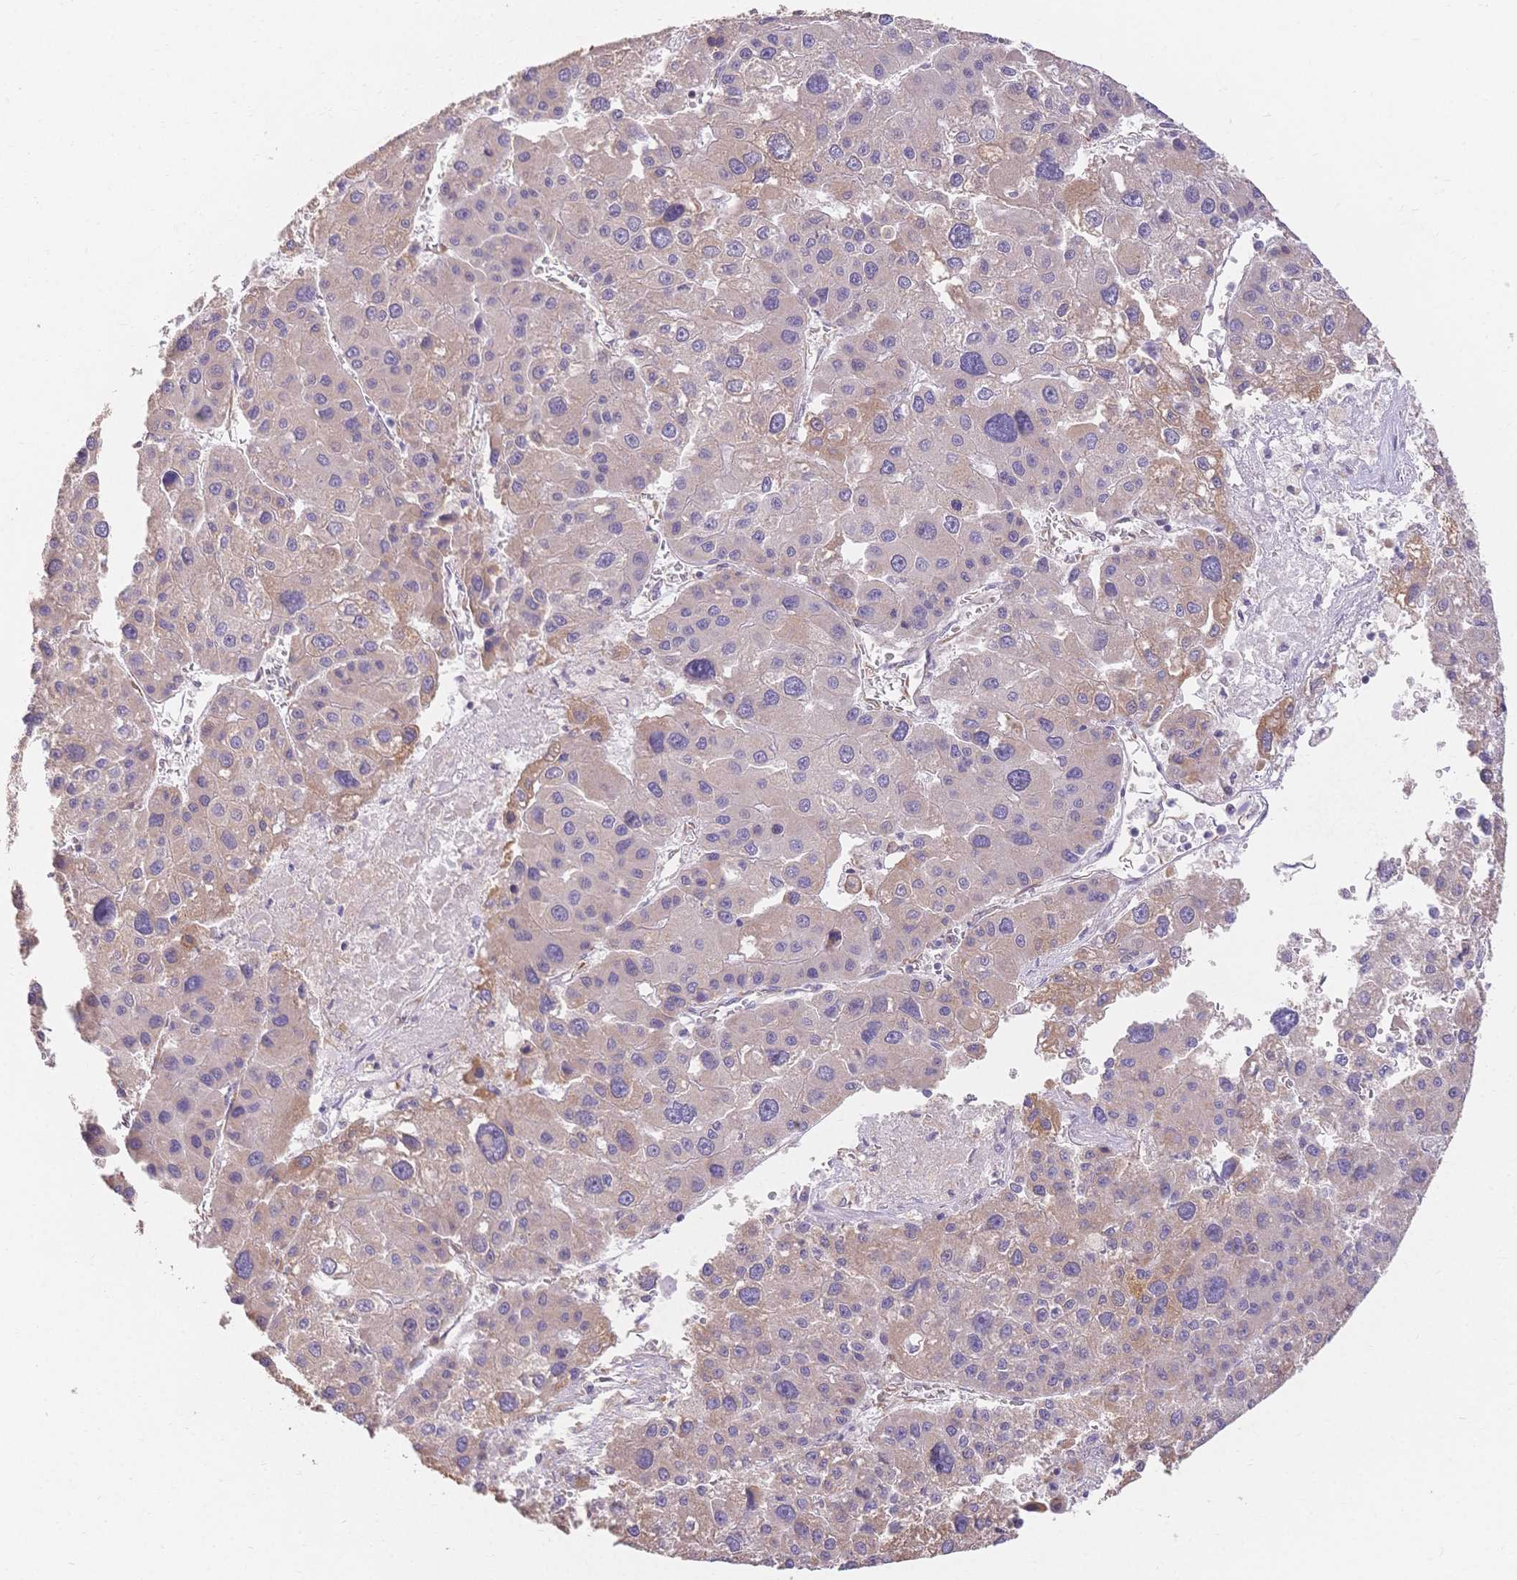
{"staining": {"intensity": "weak", "quantity": "<25%", "location": "cytoplasmic/membranous"}, "tissue": "liver cancer", "cell_type": "Tumor cells", "image_type": "cancer", "snomed": [{"axis": "morphology", "description": "Carcinoma, Hepatocellular, NOS"}, {"axis": "topography", "description": "Liver"}], "caption": "There is no significant expression in tumor cells of hepatocellular carcinoma (liver).", "gene": "HS3ST5", "patient": {"sex": "male", "age": 73}}